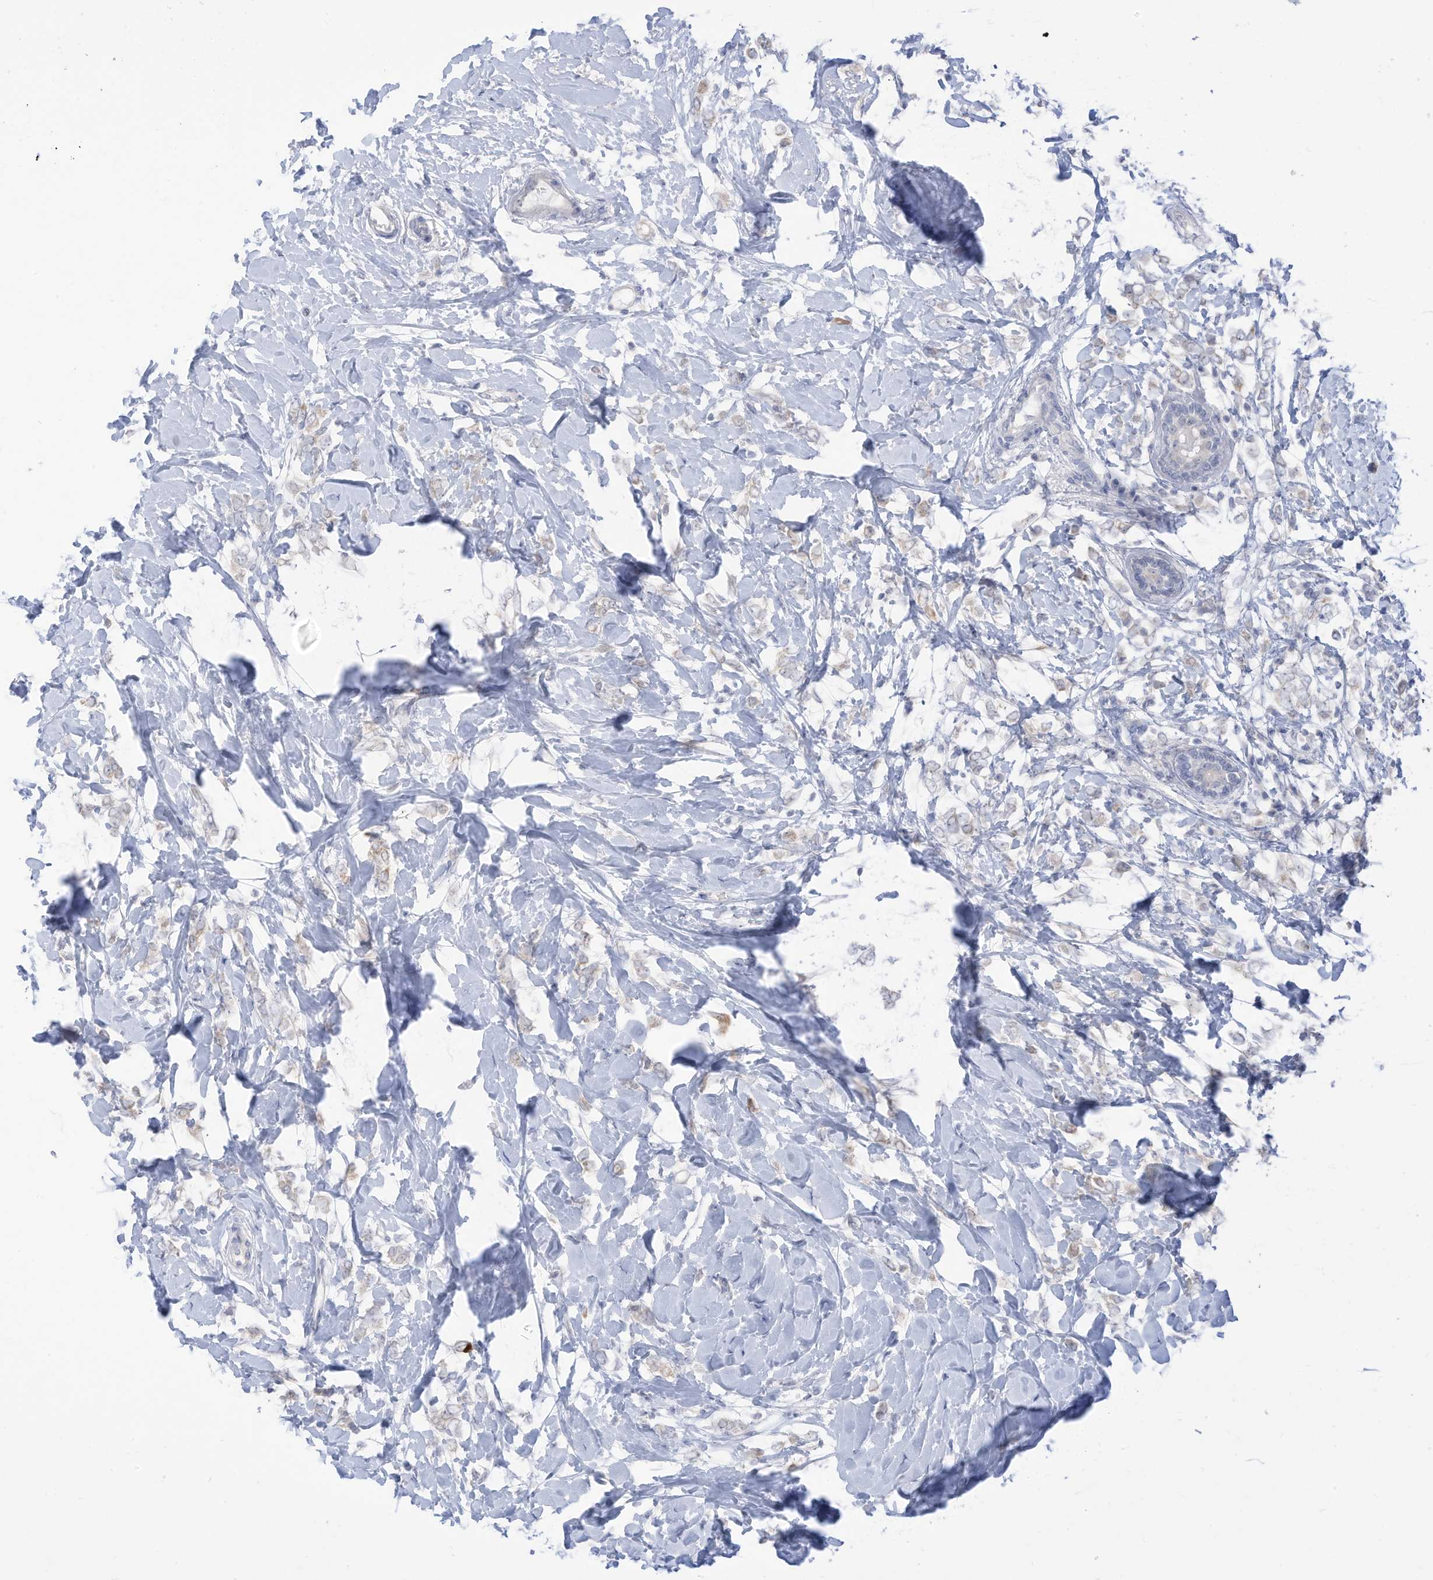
{"staining": {"intensity": "weak", "quantity": "<25%", "location": "cytoplasmic/membranous"}, "tissue": "breast cancer", "cell_type": "Tumor cells", "image_type": "cancer", "snomed": [{"axis": "morphology", "description": "Normal tissue, NOS"}, {"axis": "morphology", "description": "Lobular carcinoma"}, {"axis": "topography", "description": "Breast"}], "caption": "A high-resolution photomicrograph shows immunohistochemistry (IHC) staining of lobular carcinoma (breast), which reveals no significant staining in tumor cells.", "gene": "OGT", "patient": {"sex": "female", "age": 47}}